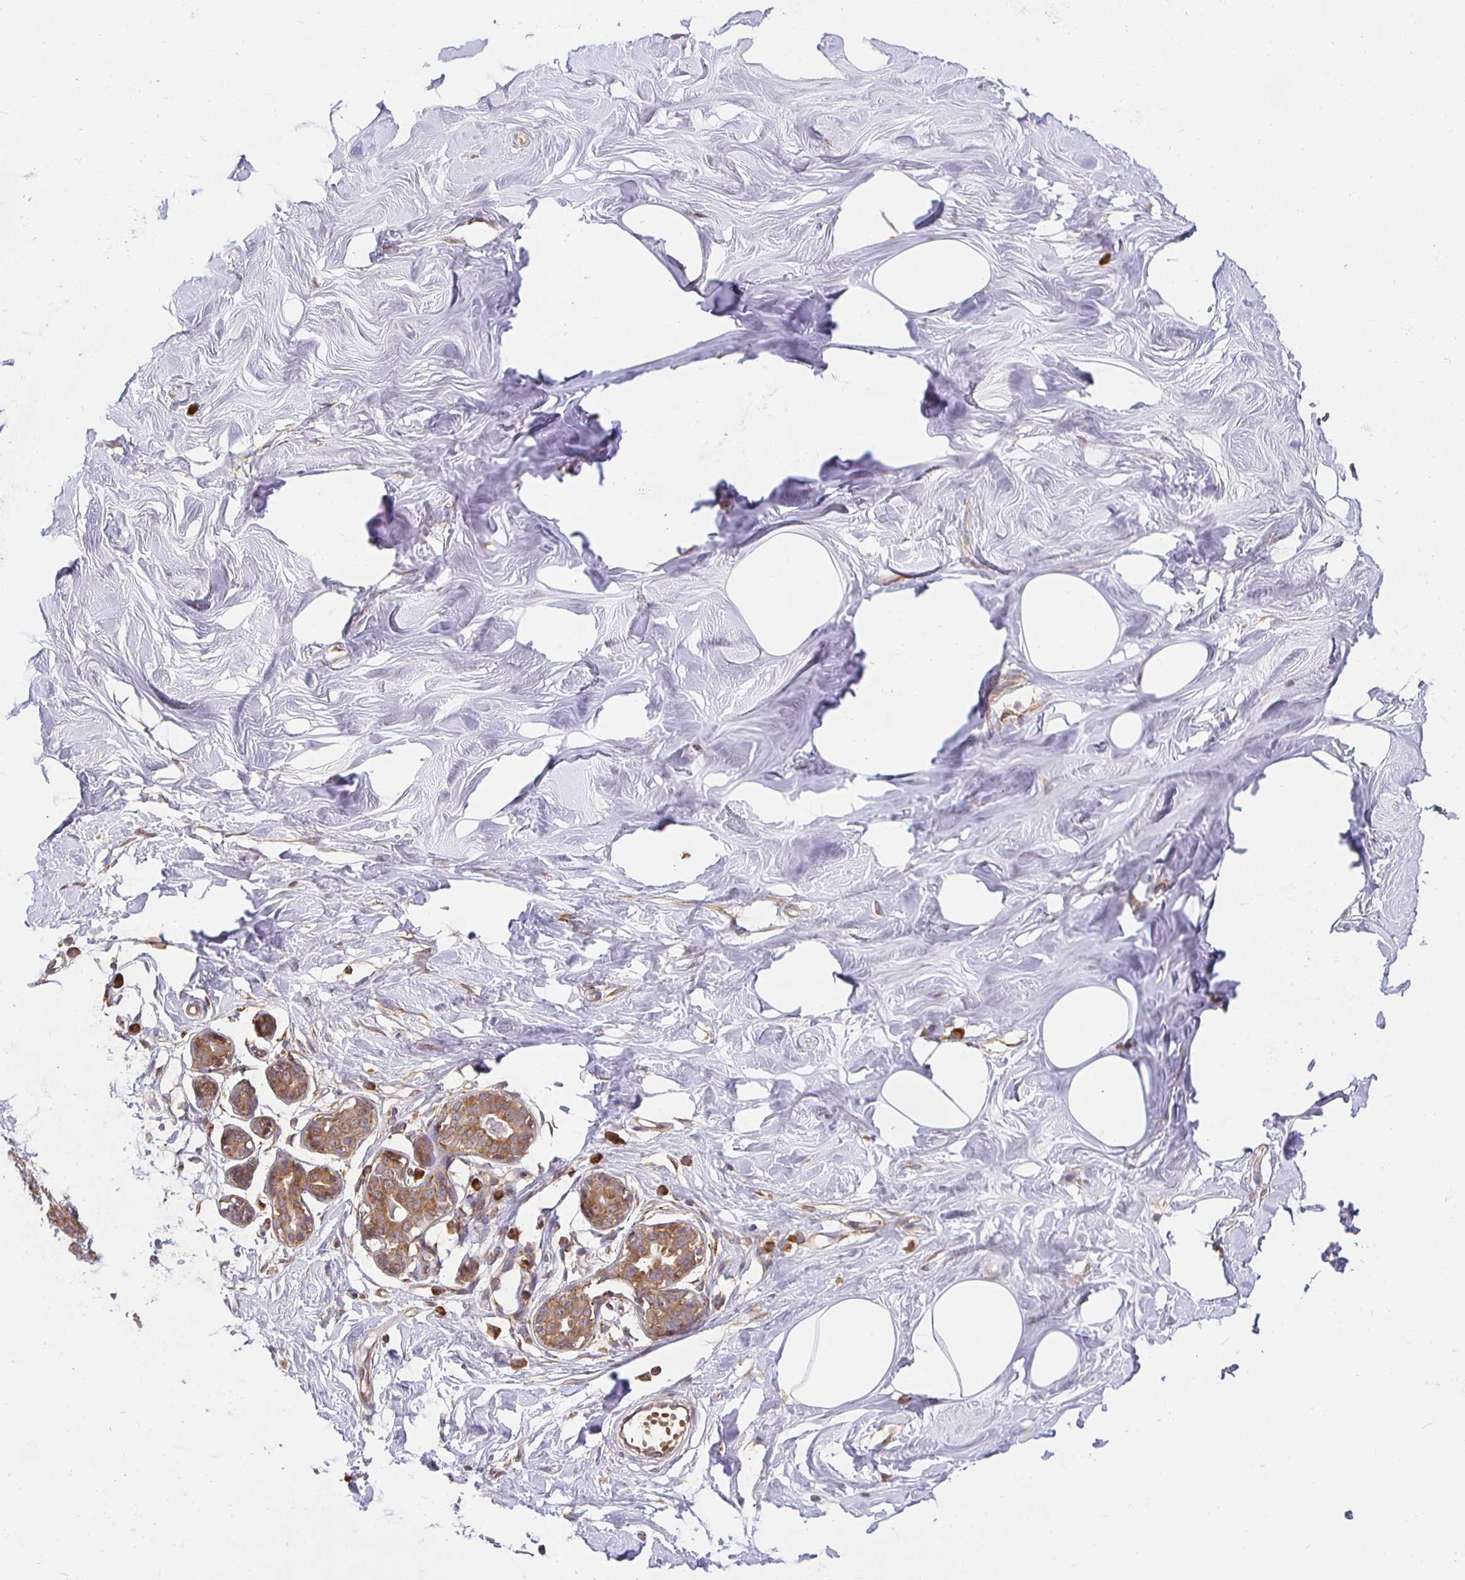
{"staining": {"intensity": "negative", "quantity": "none", "location": "none"}, "tissue": "breast", "cell_type": "Adipocytes", "image_type": "normal", "snomed": [{"axis": "morphology", "description": "Normal tissue, NOS"}, {"axis": "topography", "description": "Breast"}], "caption": "Immunohistochemistry (IHC) image of normal human breast stained for a protein (brown), which demonstrates no staining in adipocytes. (DAB (3,3'-diaminobenzidine) immunohistochemistry visualized using brightfield microscopy, high magnification).", "gene": "IRAK1", "patient": {"sex": "female", "age": 27}}